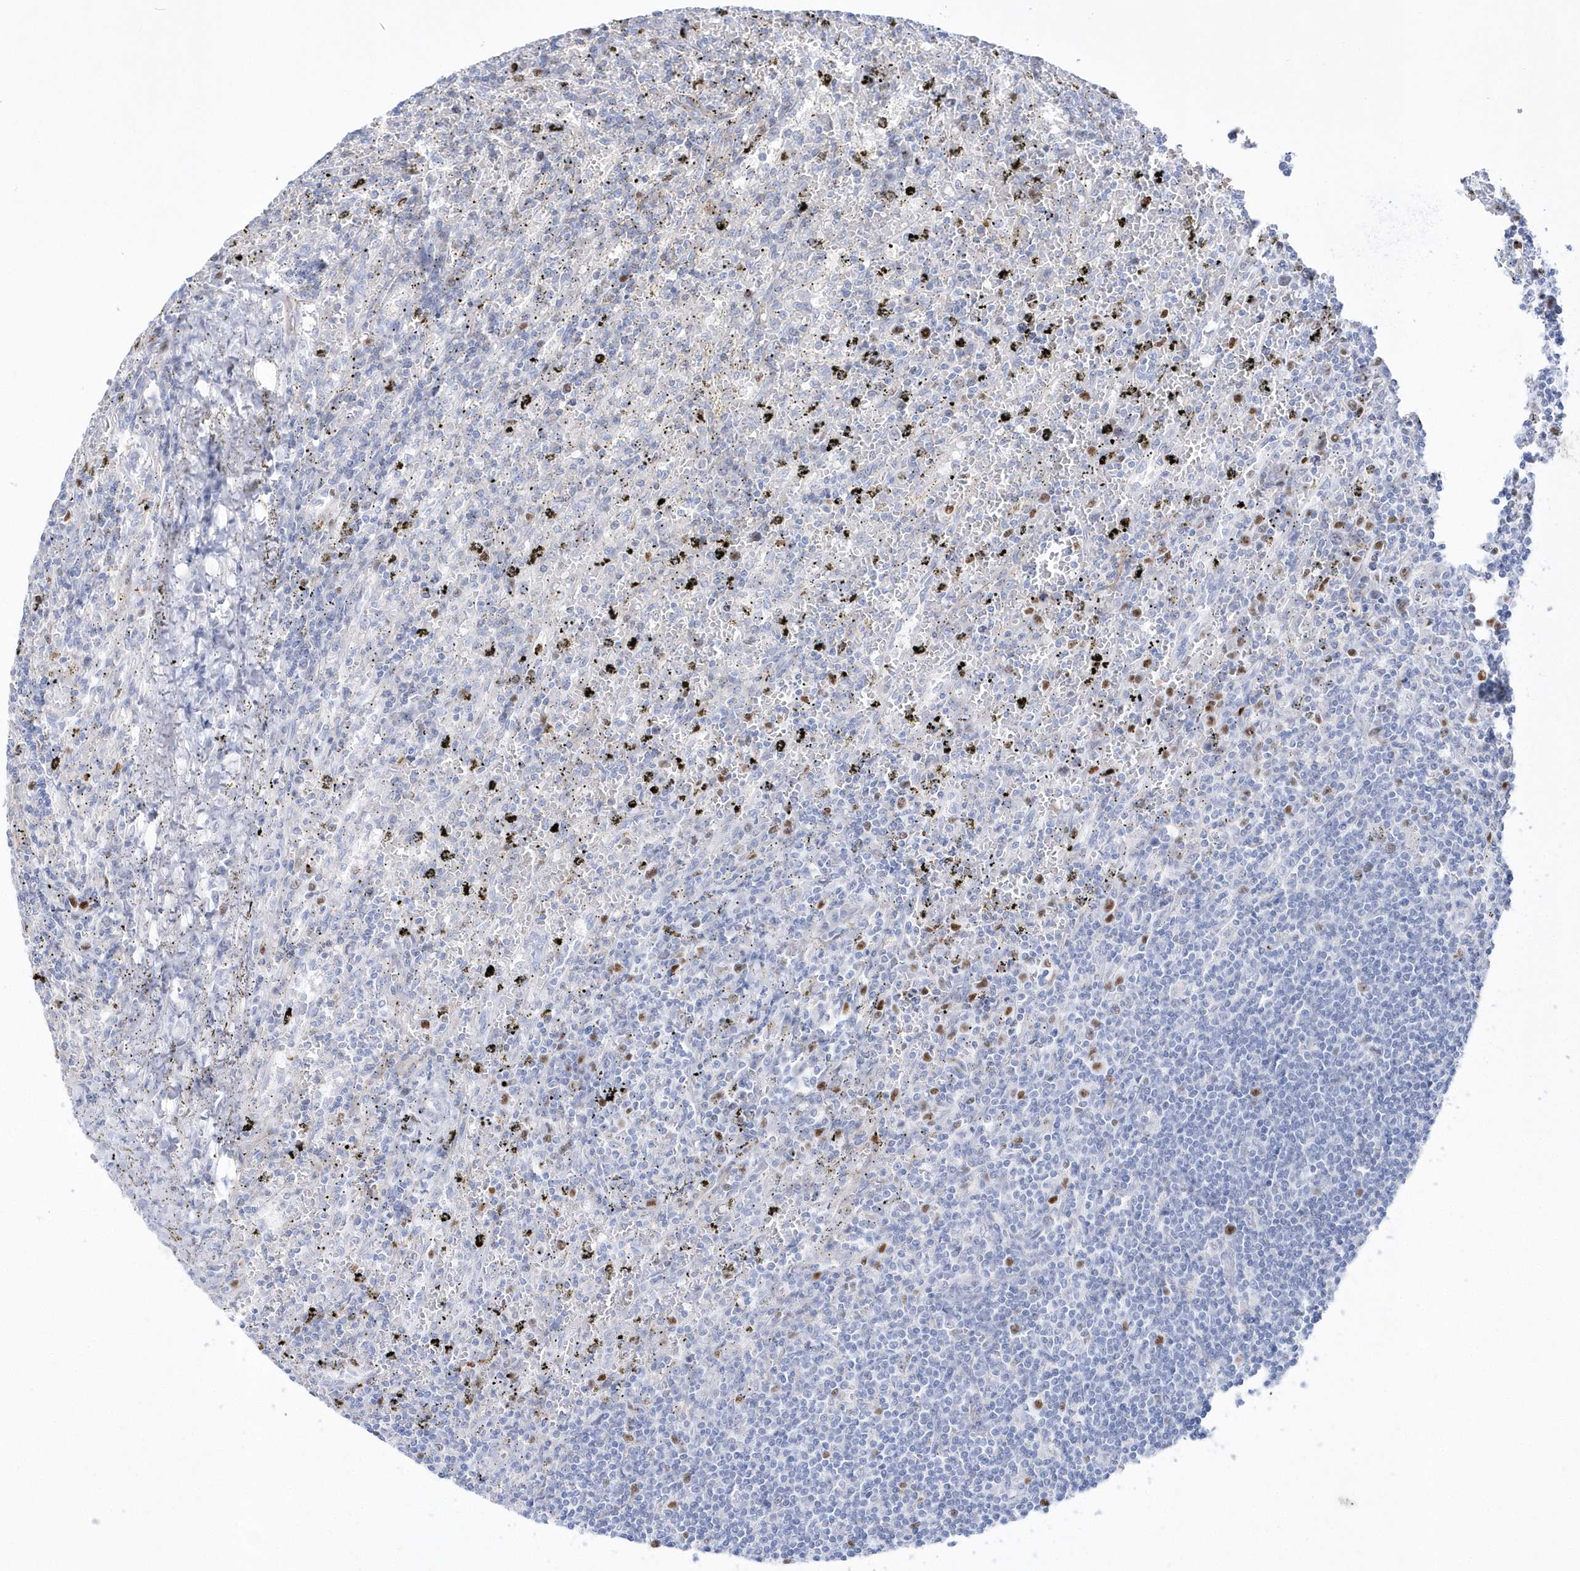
{"staining": {"intensity": "negative", "quantity": "none", "location": "none"}, "tissue": "lymphoma", "cell_type": "Tumor cells", "image_type": "cancer", "snomed": [{"axis": "morphology", "description": "Malignant lymphoma, non-Hodgkin's type, Low grade"}, {"axis": "topography", "description": "Spleen"}], "caption": "Human malignant lymphoma, non-Hodgkin's type (low-grade) stained for a protein using immunohistochemistry (IHC) demonstrates no positivity in tumor cells.", "gene": "TMCO6", "patient": {"sex": "male", "age": 76}}